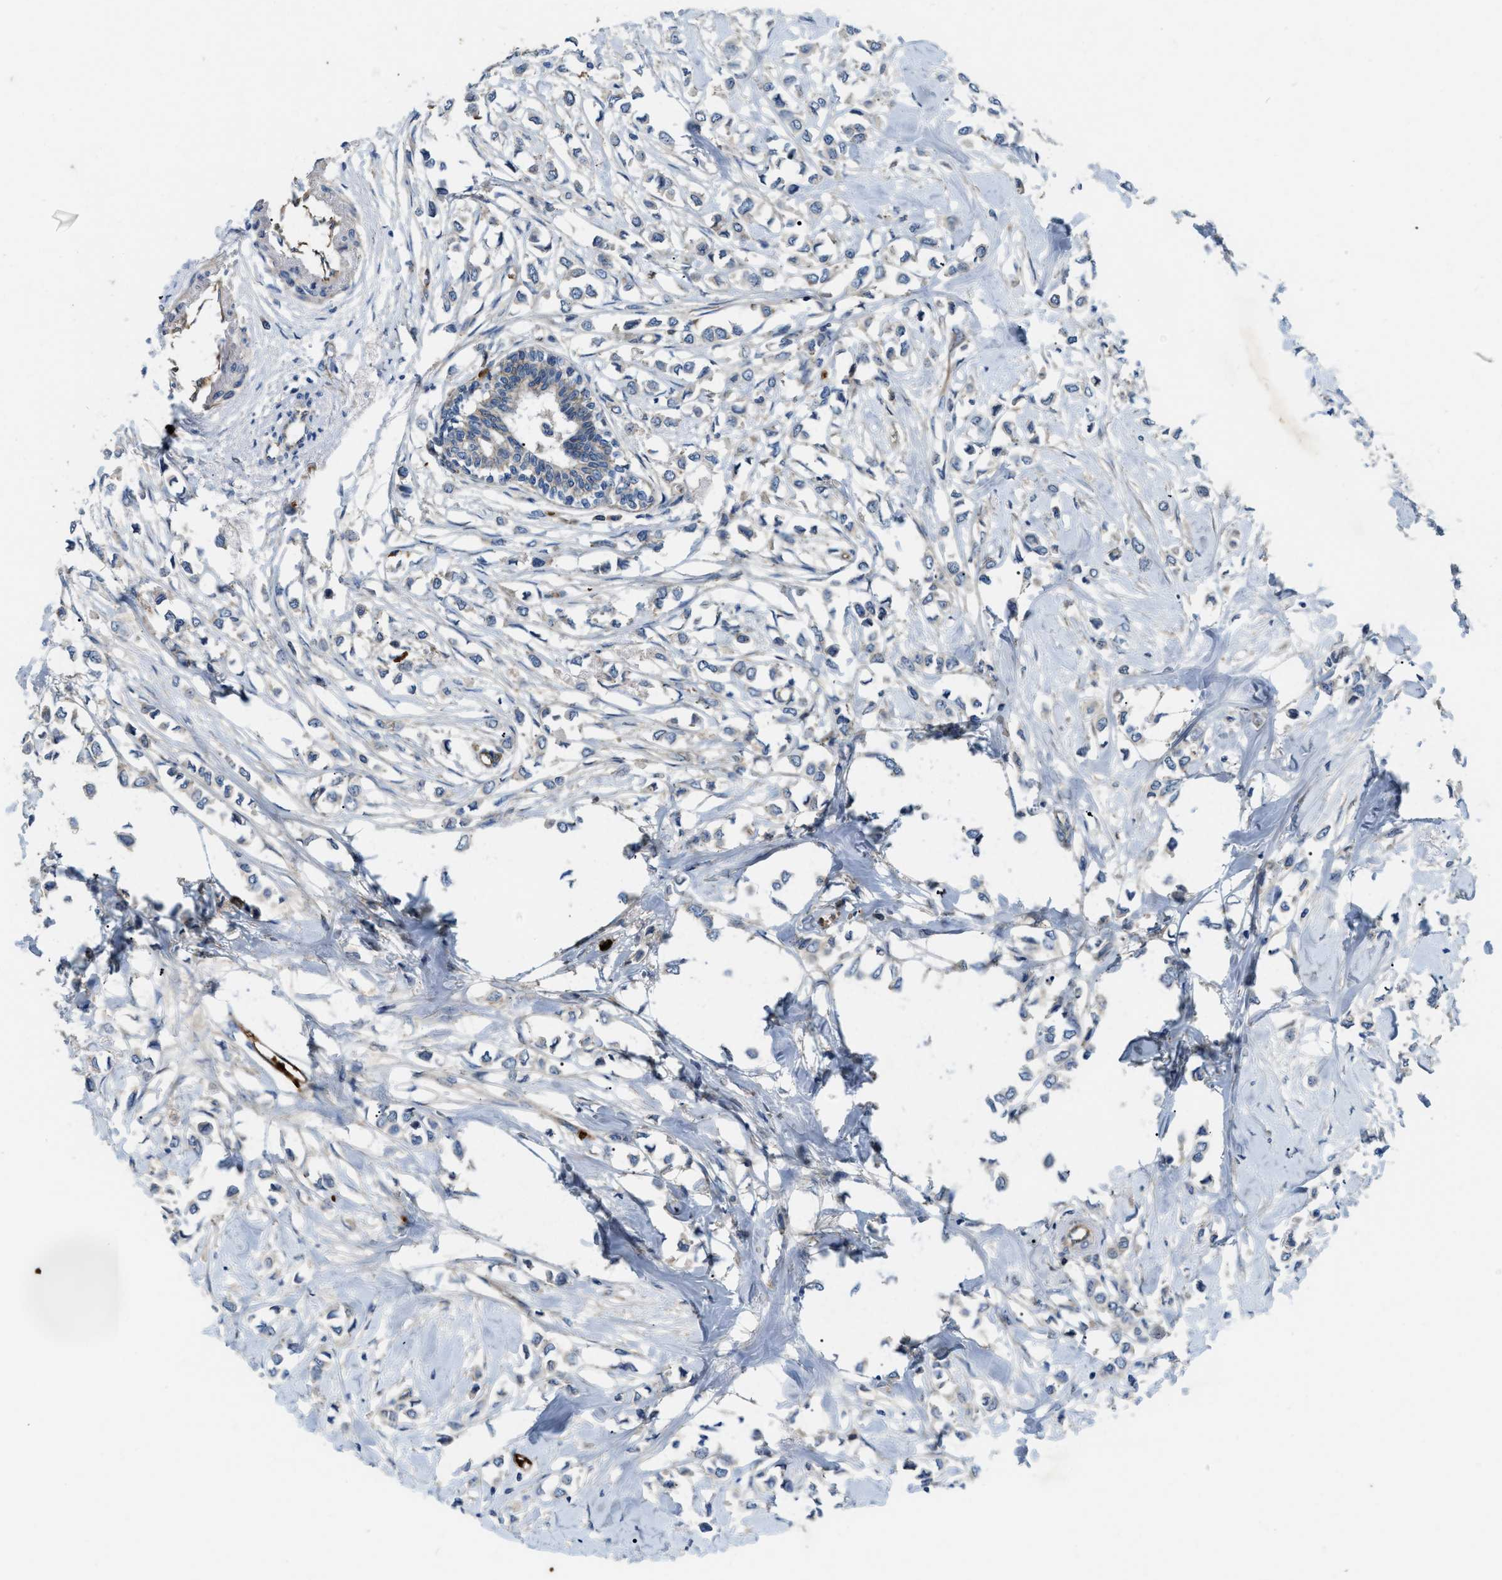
{"staining": {"intensity": "negative", "quantity": "none", "location": "none"}, "tissue": "breast cancer", "cell_type": "Tumor cells", "image_type": "cancer", "snomed": [{"axis": "morphology", "description": "Lobular carcinoma"}, {"axis": "topography", "description": "Breast"}], "caption": "Protein analysis of breast lobular carcinoma shows no significant positivity in tumor cells.", "gene": "ERC1", "patient": {"sex": "female", "age": 51}}